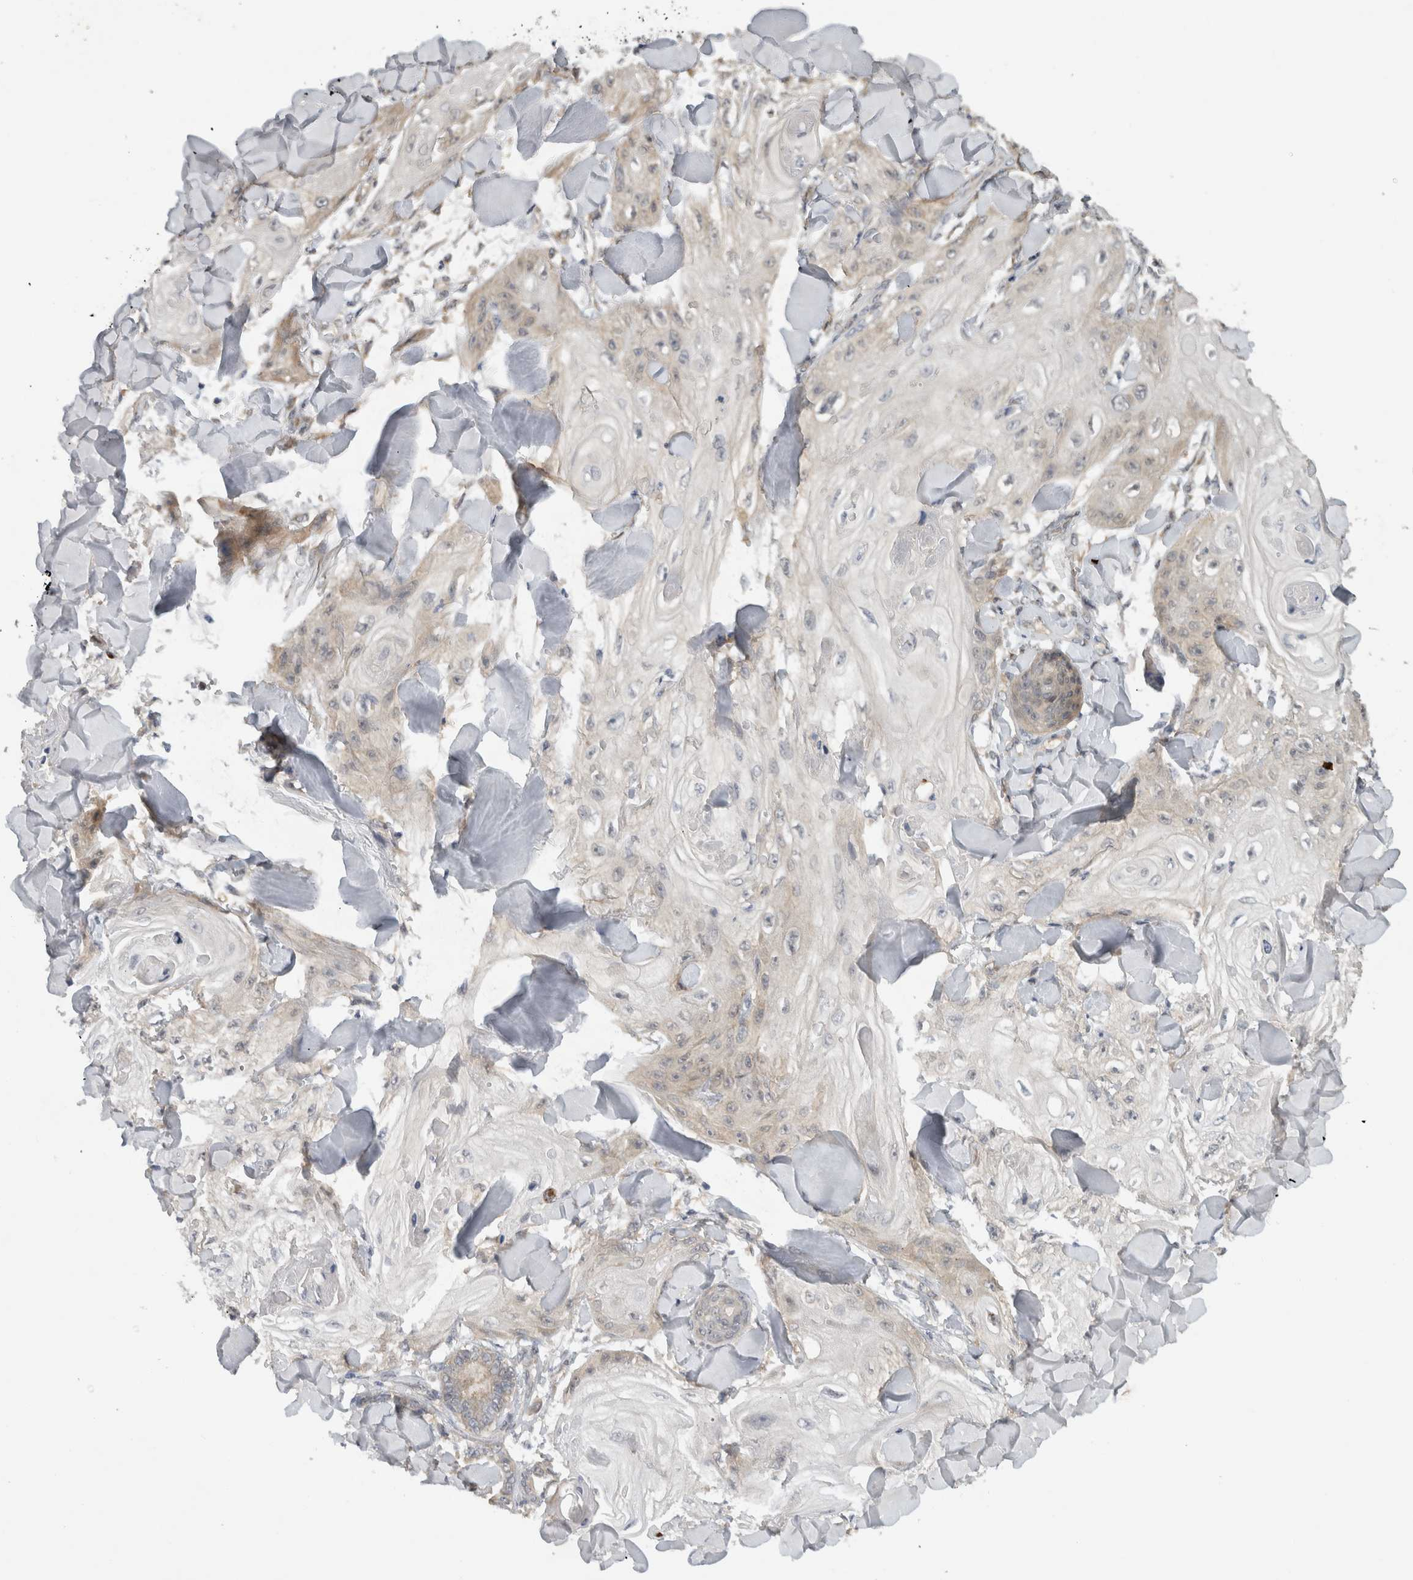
{"staining": {"intensity": "weak", "quantity": "<25%", "location": "cytoplasmic/membranous"}, "tissue": "skin cancer", "cell_type": "Tumor cells", "image_type": "cancer", "snomed": [{"axis": "morphology", "description": "Squamous cell carcinoma, NOS"}, {"axis": "topography", "description": "Skin"}], "caption": "DAB immunohistochemical staining of human skin squamous cell carcinoma exhibits no significant staining in tumor cells. (DAB IHC, high magnification).", "gene": "AASDHPPT", "patient": {"sex": "male", "age": 74}}